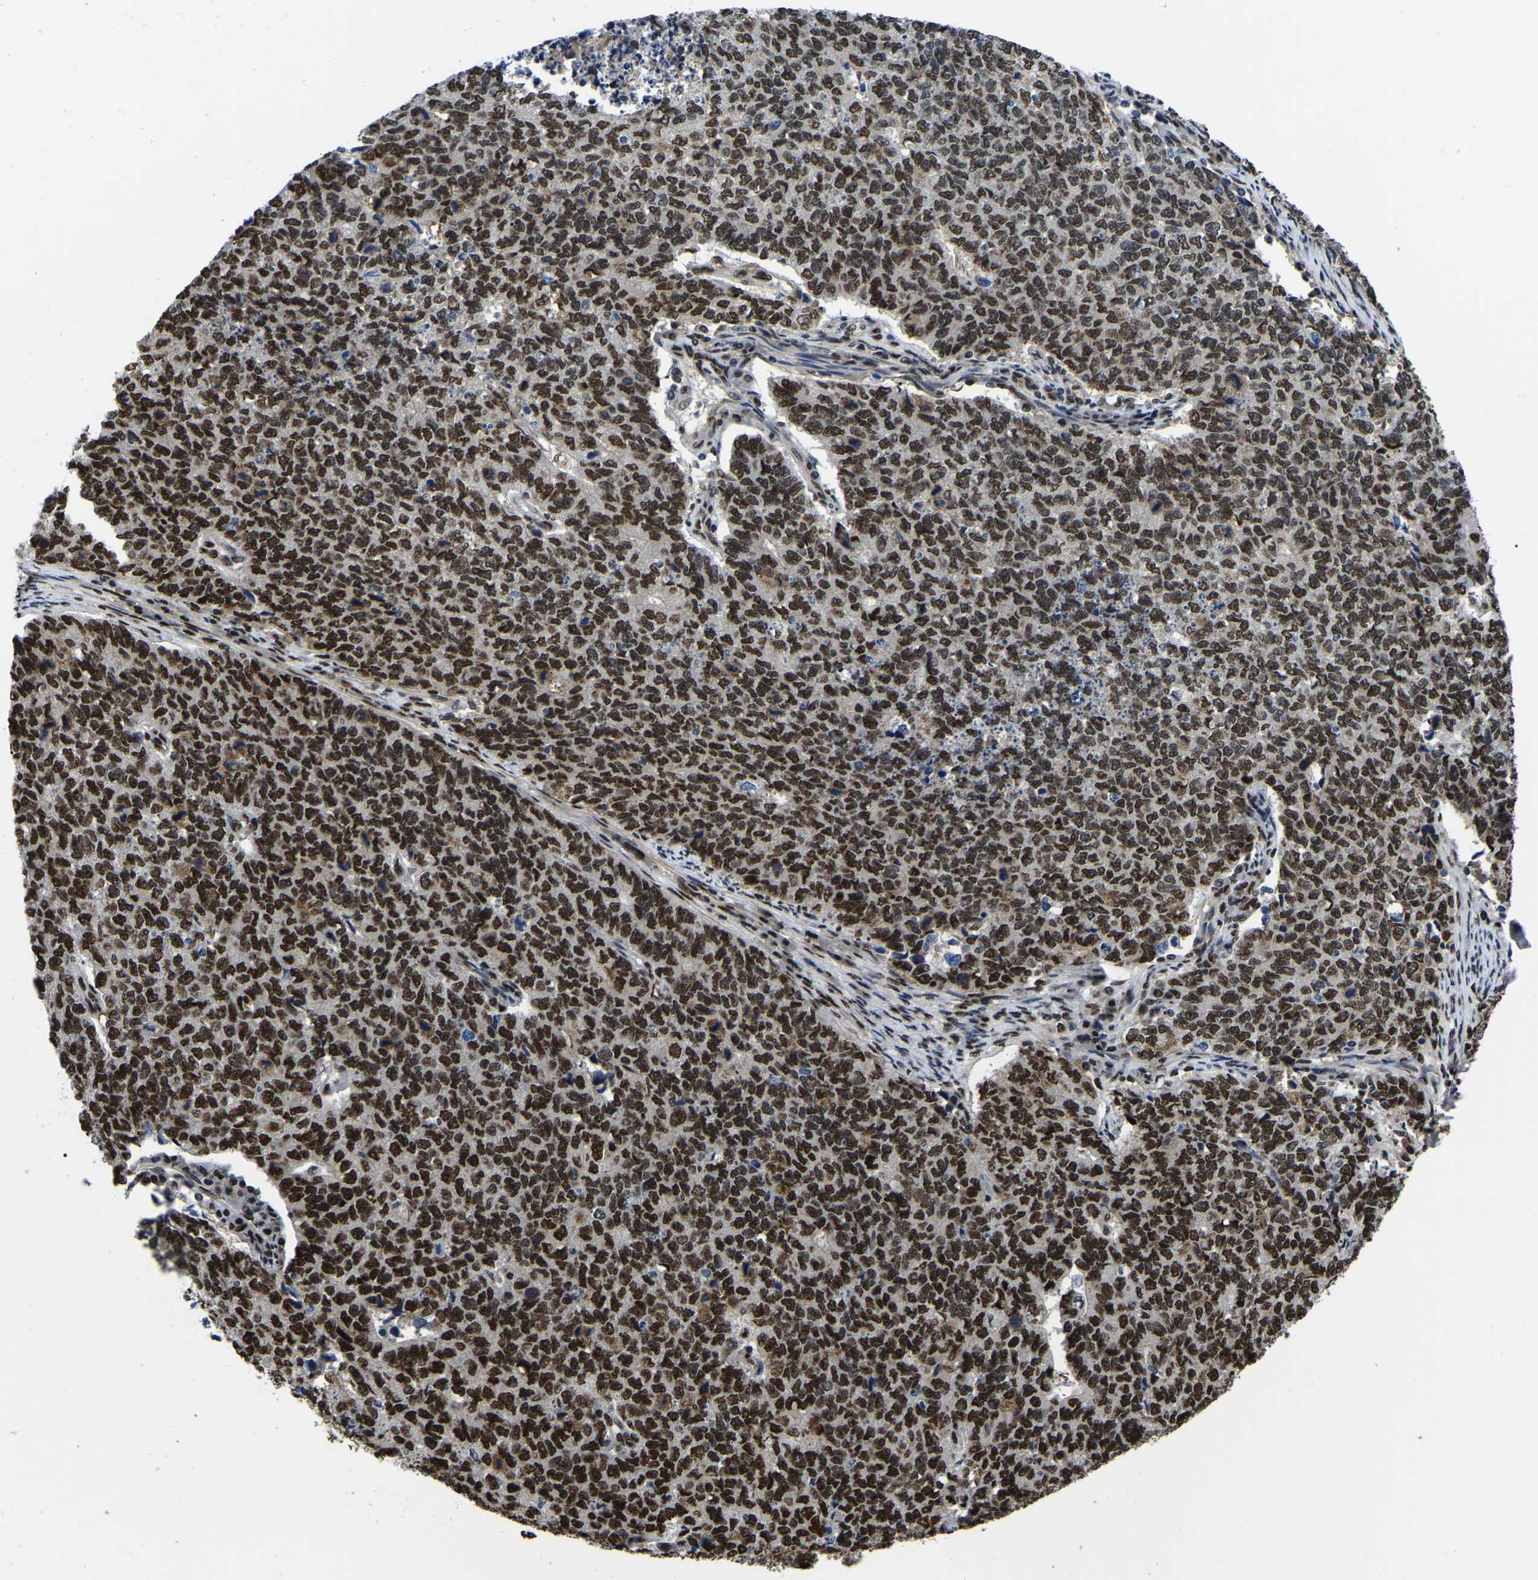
{"staining": {"intensity": "strong", "quantity": ">75%", "location": "nuclear"}, "tissue": "cervical cancer", "cell_type": "Tumor cells", "image_type": "cancer", "snomed": [{"axis": "morphology", "description": "Squamous cell carcinoma, NOS"}, {"axis": "topography", "description": "Cervix"}], "caption": "This is a micrograph of IHC staining of cervical squamous cell carcinoma, which shows strong staining in the nuclear of tumor cells.", "gene": "TRIM35", "patient": {"sex": "female", "age": 63}}